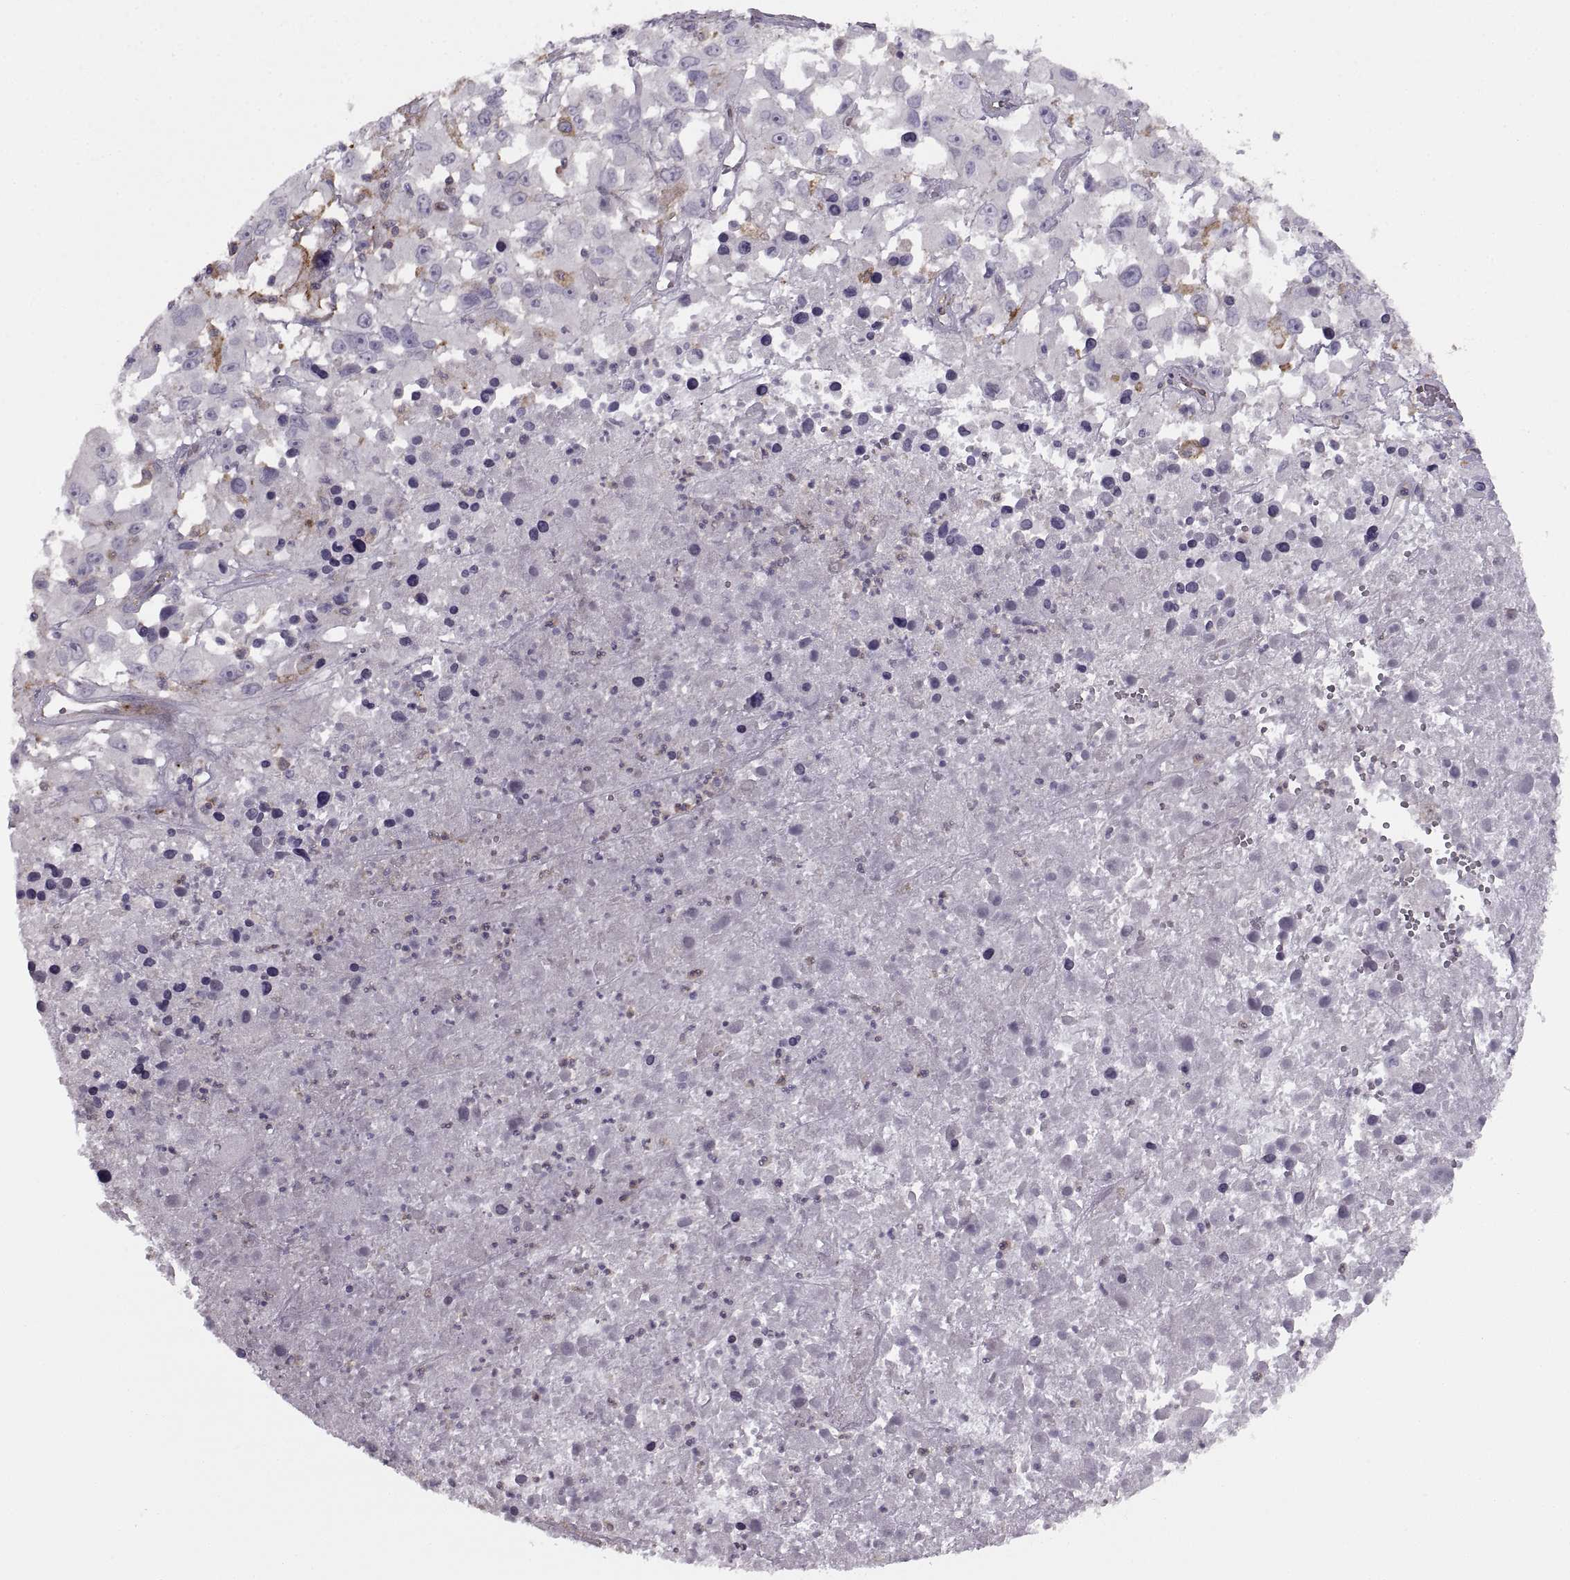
{"staining": {"intensity": "negative", "quantity": "none", "location": "none"}, "tissue": "melanoma", "cell_type": "Tumor cells", "image_type": "cancer", "snomed": [{"axis": "morphology", "description": "Malignant melanoma, Metastatic site"}, {"axis": "topography", "description": "Soft tissue"}], "caption": "IHC of melanoma shows no positivity in tumor cells. (IHC, brightfield microscopy, high magnification).", "gene": "RALB", "patient": {"sex": "male", "age": 50}}